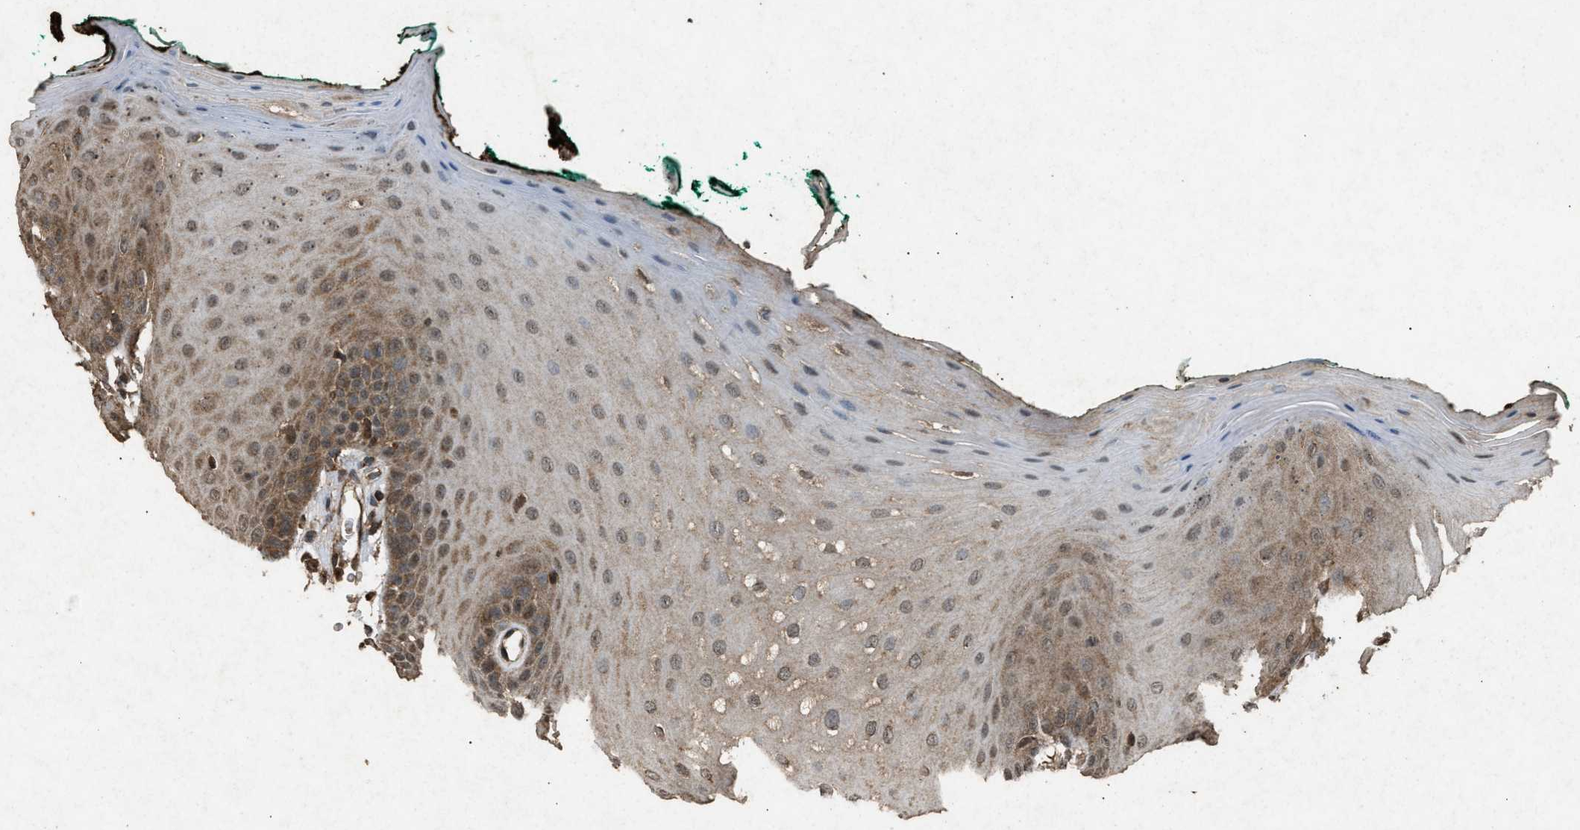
{"staining": {"intensity": "moderate", "quantity": ">75%", "location": "cytoplasmic/membranous"}, "tissue": "oral mucosa", "cell_type": "Squamous epithelial cells", "image_type": "normal", "snomed": [{"axis": "morphology", "description": "Normal tissue, NOS"}, {"axis": "topography", "description": "Skeletal muscle"}, {"axis": "topography", "description": "Oral tissue"}], "caption": "The micrograph reveals staining of benign oral mucosa, revealing moderate cytoplasmic/membranous protein positivity (brown color) within squamous epithelial cells. Immunohistochemistry stains the protein in brown and the nuclei are stained blue.", "gene": "OAS1", "patient": {"sex": "male", "age": 58}}